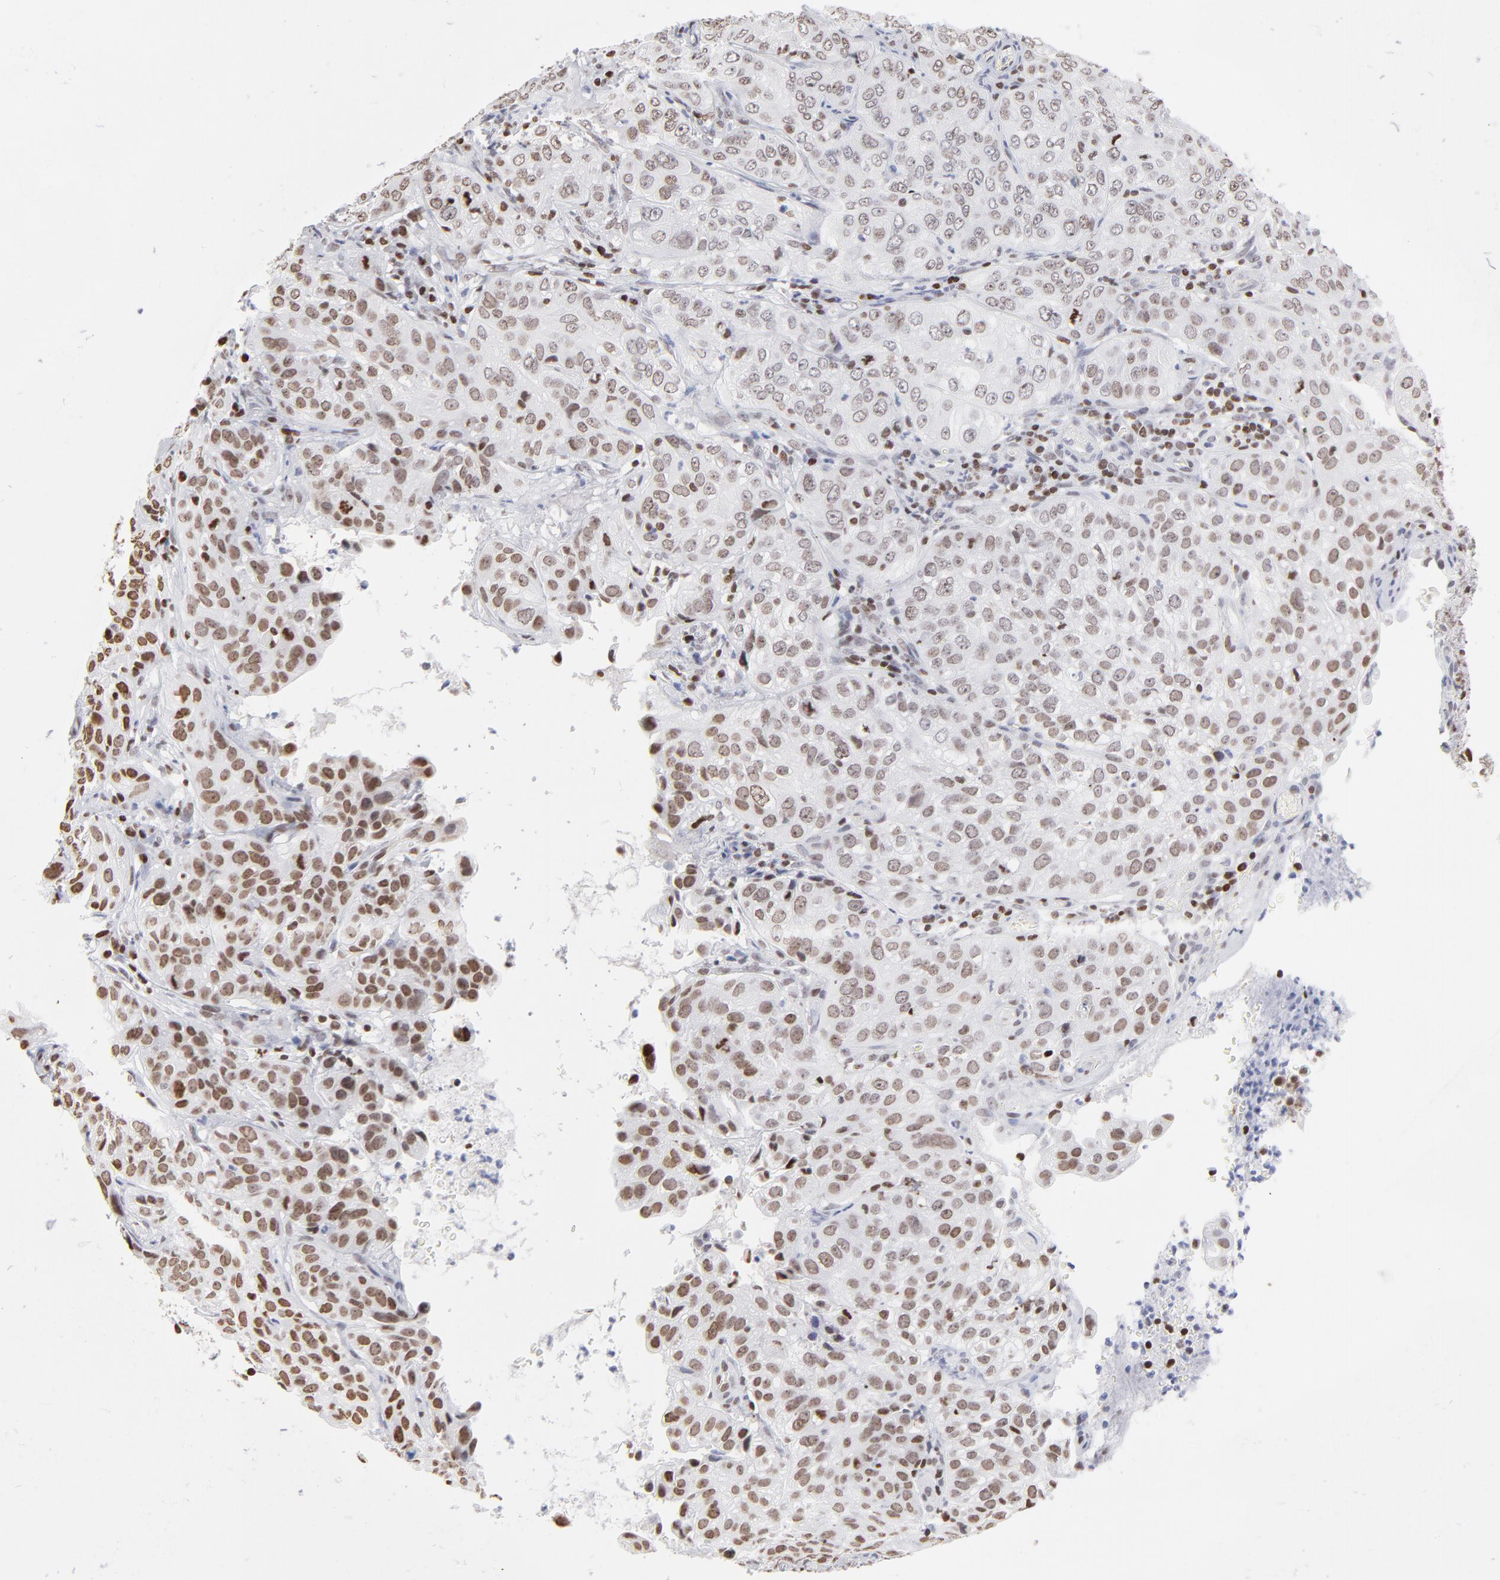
{"staining": {"intensity": "moderate", "quantity": "25%-75%", "location": "nuclear"}, "tissue": "cervical cancer", "cell_type": "Tumor cells", "image_type": "cancer", "snomed": [{"axis": "morphology", "description": "Squamous cell carcinoma, NOS"}, {"axis": "topography", "description": "Cervix"}], "caption": "This is an image of immunohistochemistry staining of squamous cell carcinoma (cervical), which shows moderate positivity in the nuclear of tumor cells.", "gene": "PARP1", "patient": {"sex": "female", "age": 38}}